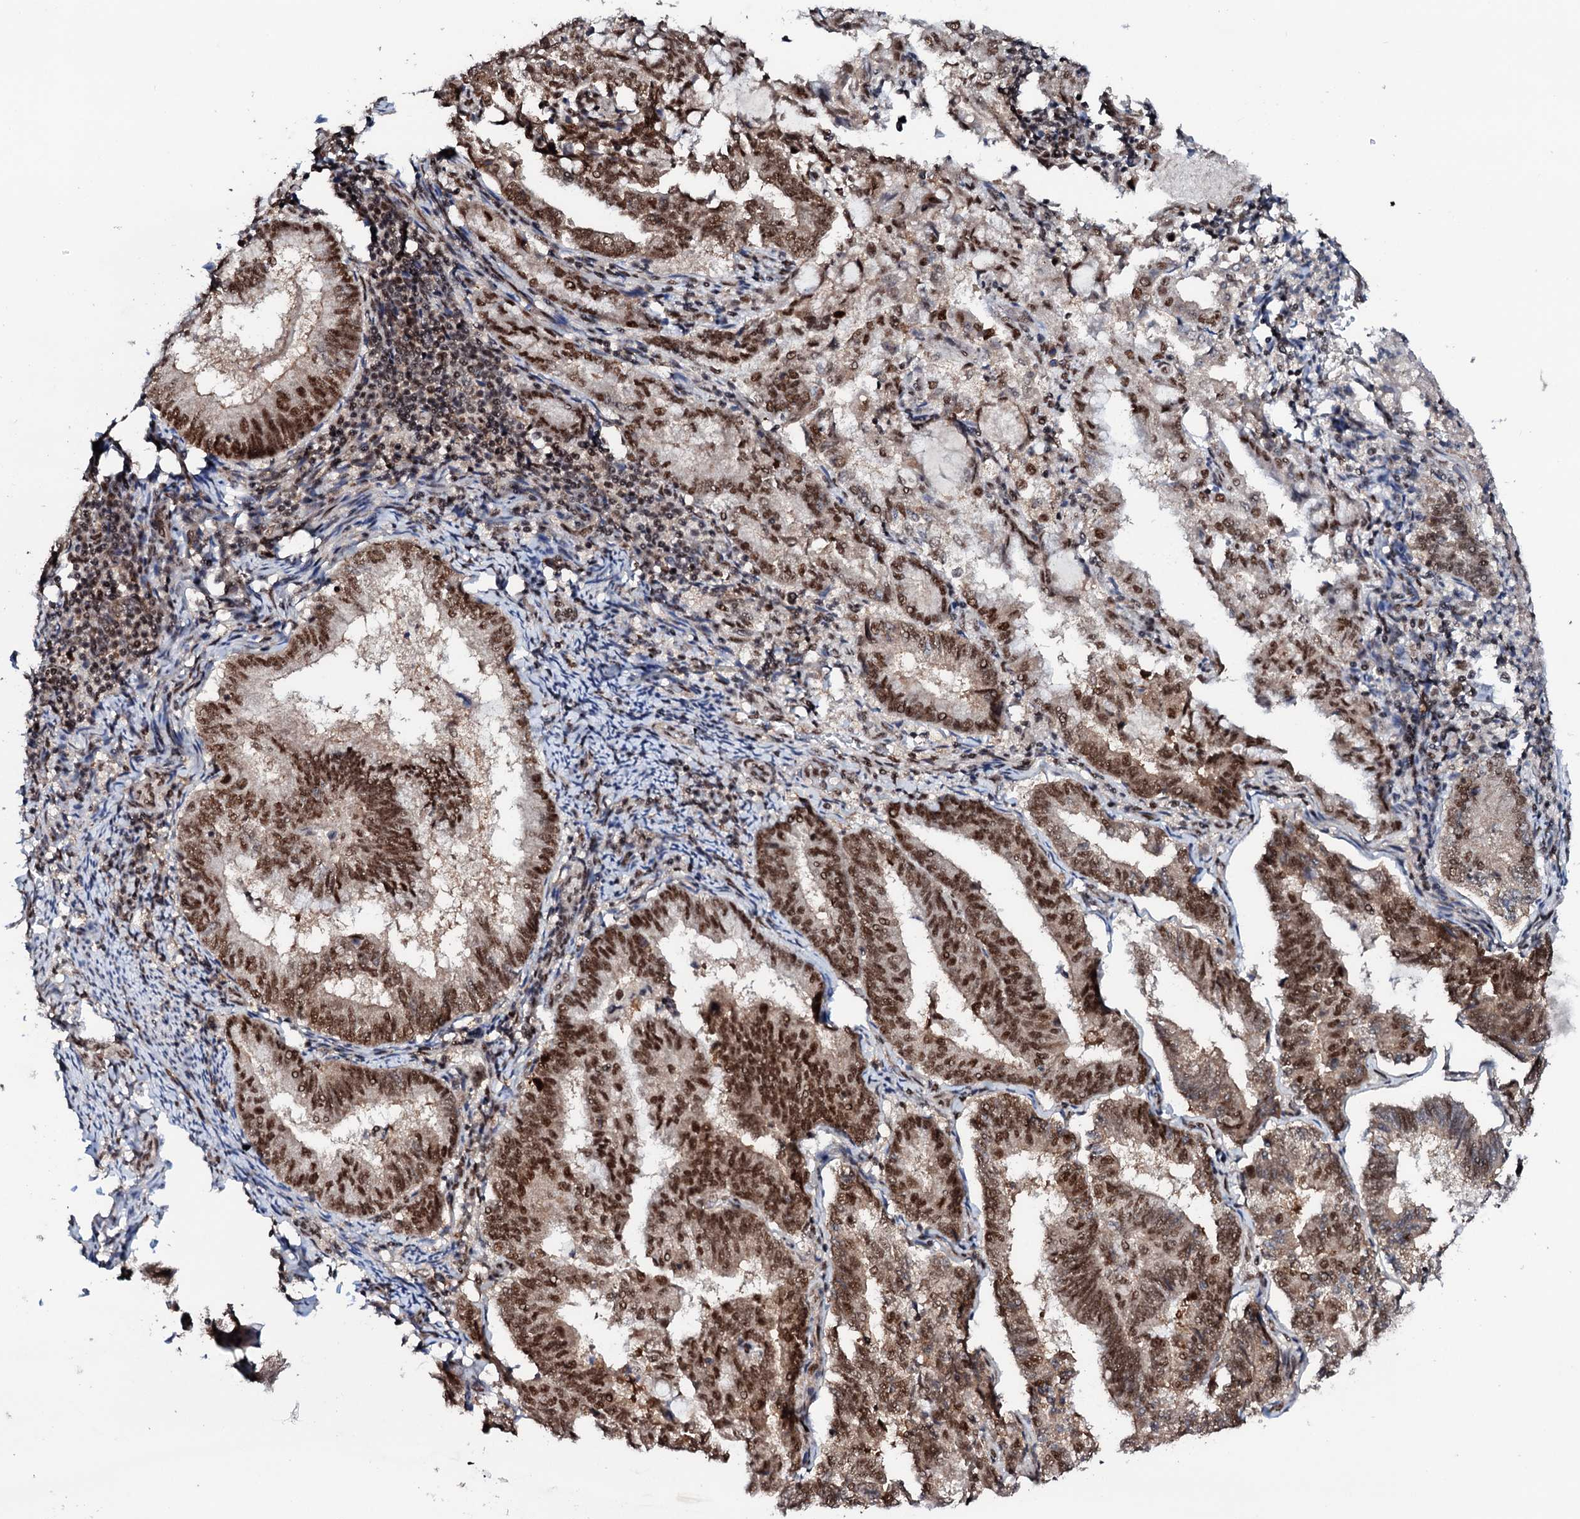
{"staining": {"intensity": "moderate", "quantity": ">75%", "location": "nuclear"}, "tissue": "endometrial cancer", "cell_type": "Tumor cells", "image_type": "cancer", "snomed": [{"axis": "morphology", "description": "Adenocarcinoma, NOS"}, {"axis": "topography", "description": "Endometrium"}], "caption": "This is an image of IHC staining of endometrial adenocarcinoma, which shows moderate staining in the nuclear of tumor cells.", "gene": "PRPF18", "patient": {"sex": "female", "age": 80}}